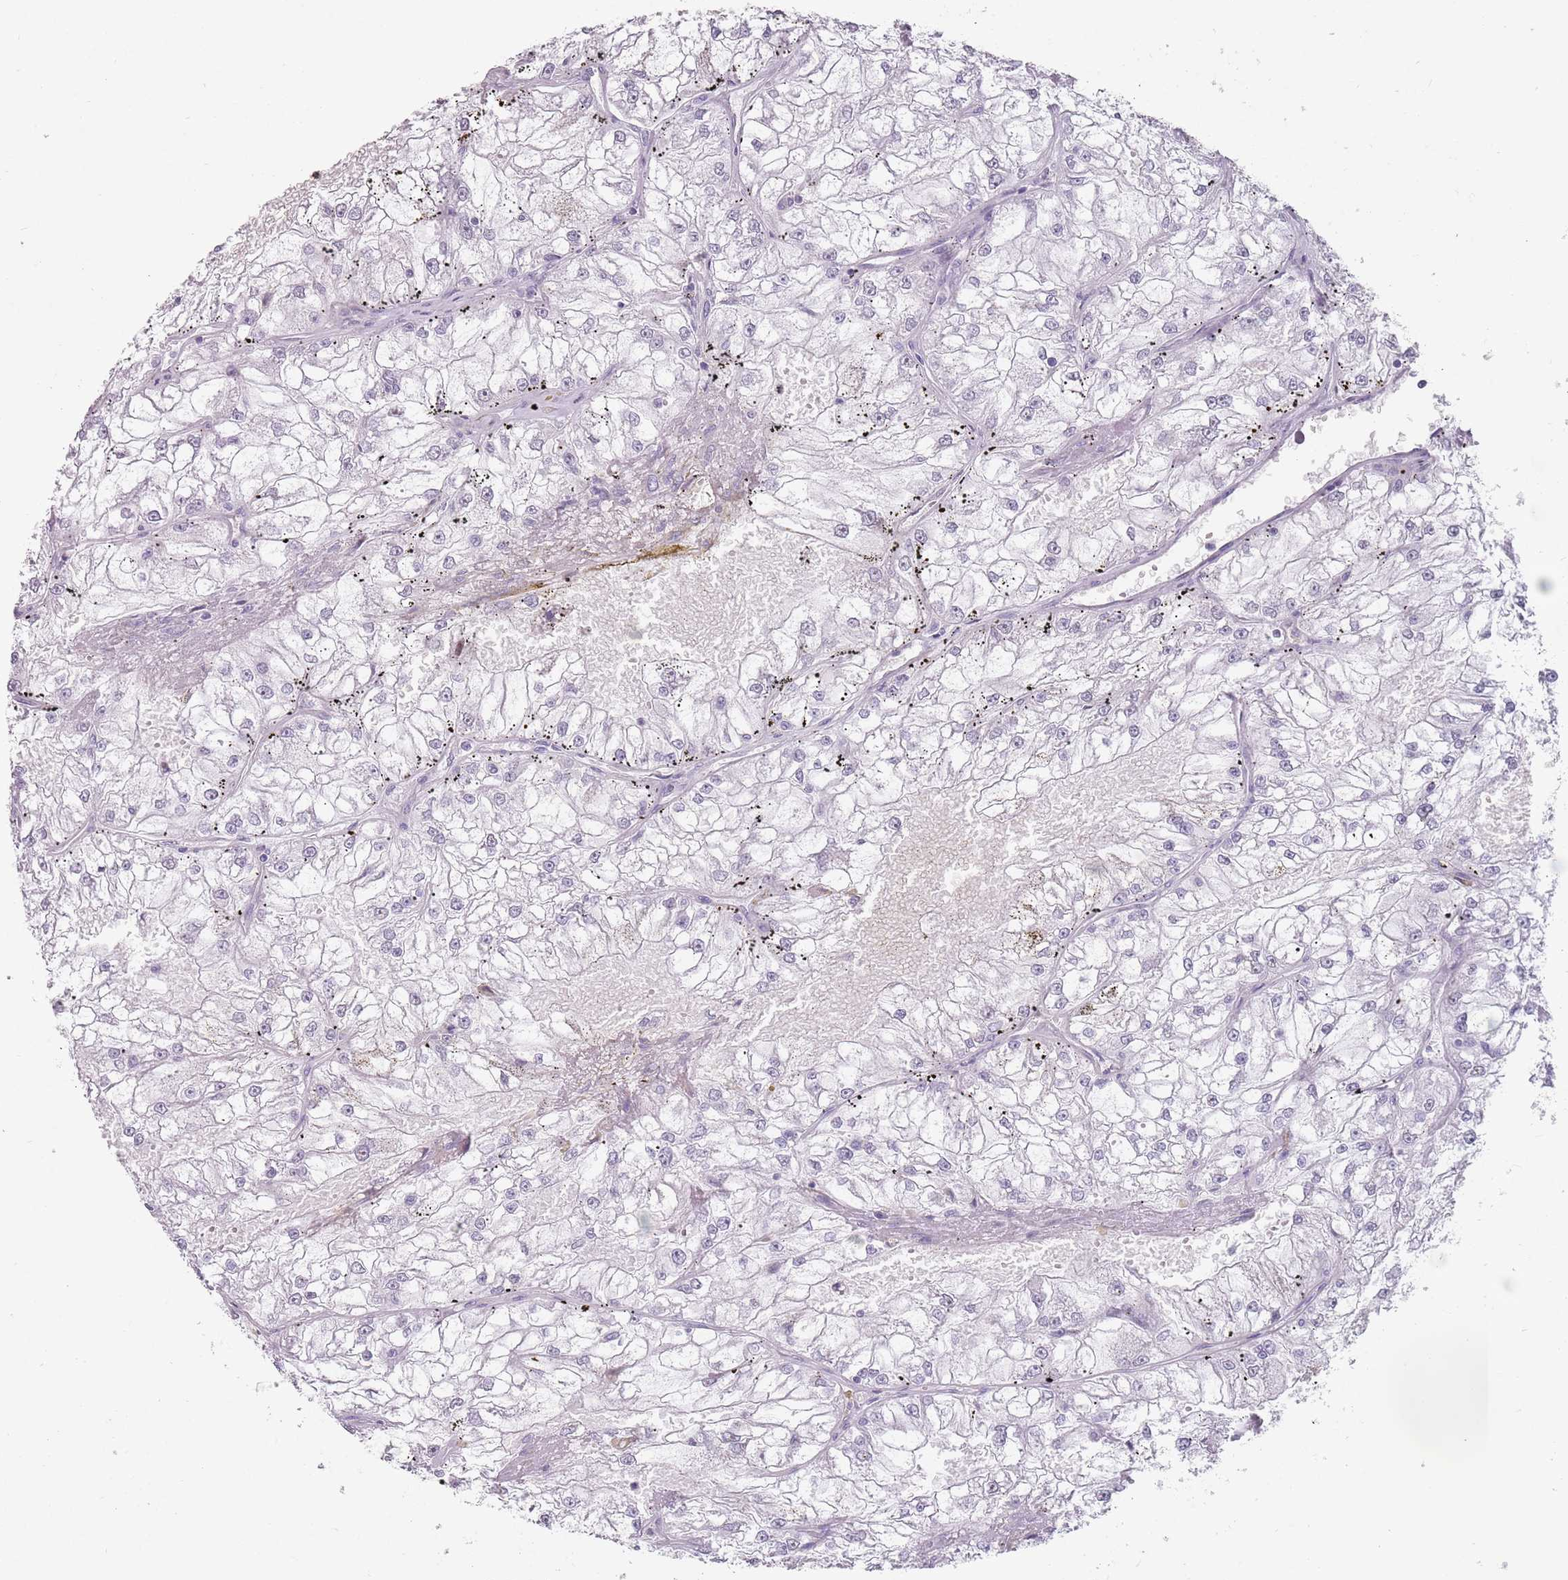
{"staining": {"intensity": "negative", "quantity": "none", "location": "none"}, "tissue": "renal cancer", "cell_type": "Tumor cells", "image_type": "cancer", "snomed": [{"axis": "morphology", "description": "Adenocarcinoma, NOS"}, {"axis": "topography", "description": "Kidney"}], "caption": "Immunohistochemical staining of renal cancer reveals no significant expression in tumor cells.", "gene": "DDX4", "patient": {"sex": "female", "age": 72}}